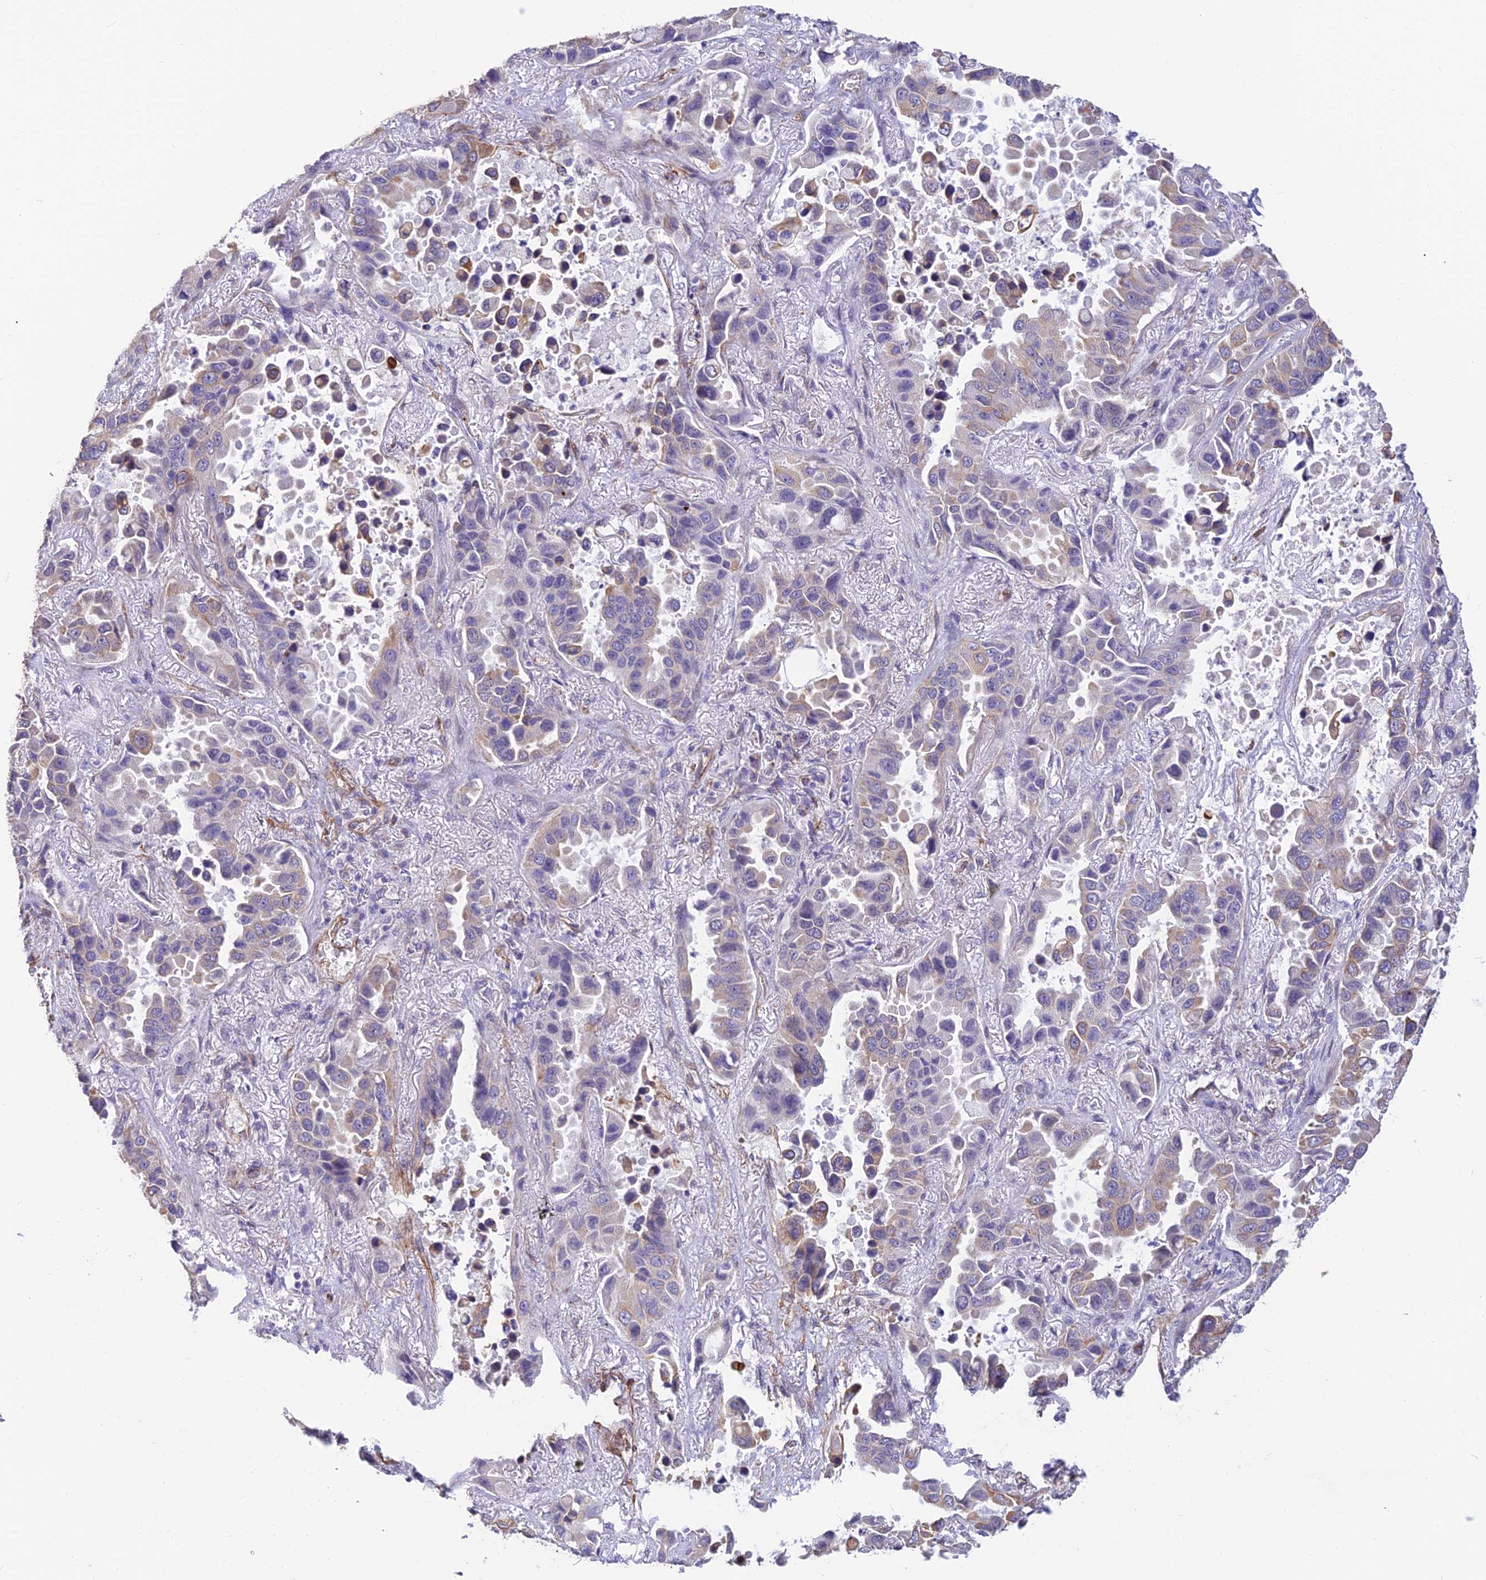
{"staining": {"intensity": "weak", "quantity": "<25%", "location": "cytoplasmic/membranous"}, "tissue": "lung cancer", "cell_type": "Tumor cells", "image_type": "cancer", "snomed": [{"axis": "morphology", "description": "Adenocarcinoma, NOS"}, {"axis": "topography", "description": "Lung"}], "caption": "This photomicrograph is of lung cancer (adenocarcinoma) stained with immunohistochemistry to label a protein in brown with the nuclei are counter-stained blue. There is no expression in tumor cells.", "gene": "ALDH1L2", "patient": {"sex": "male", "age": 64}}